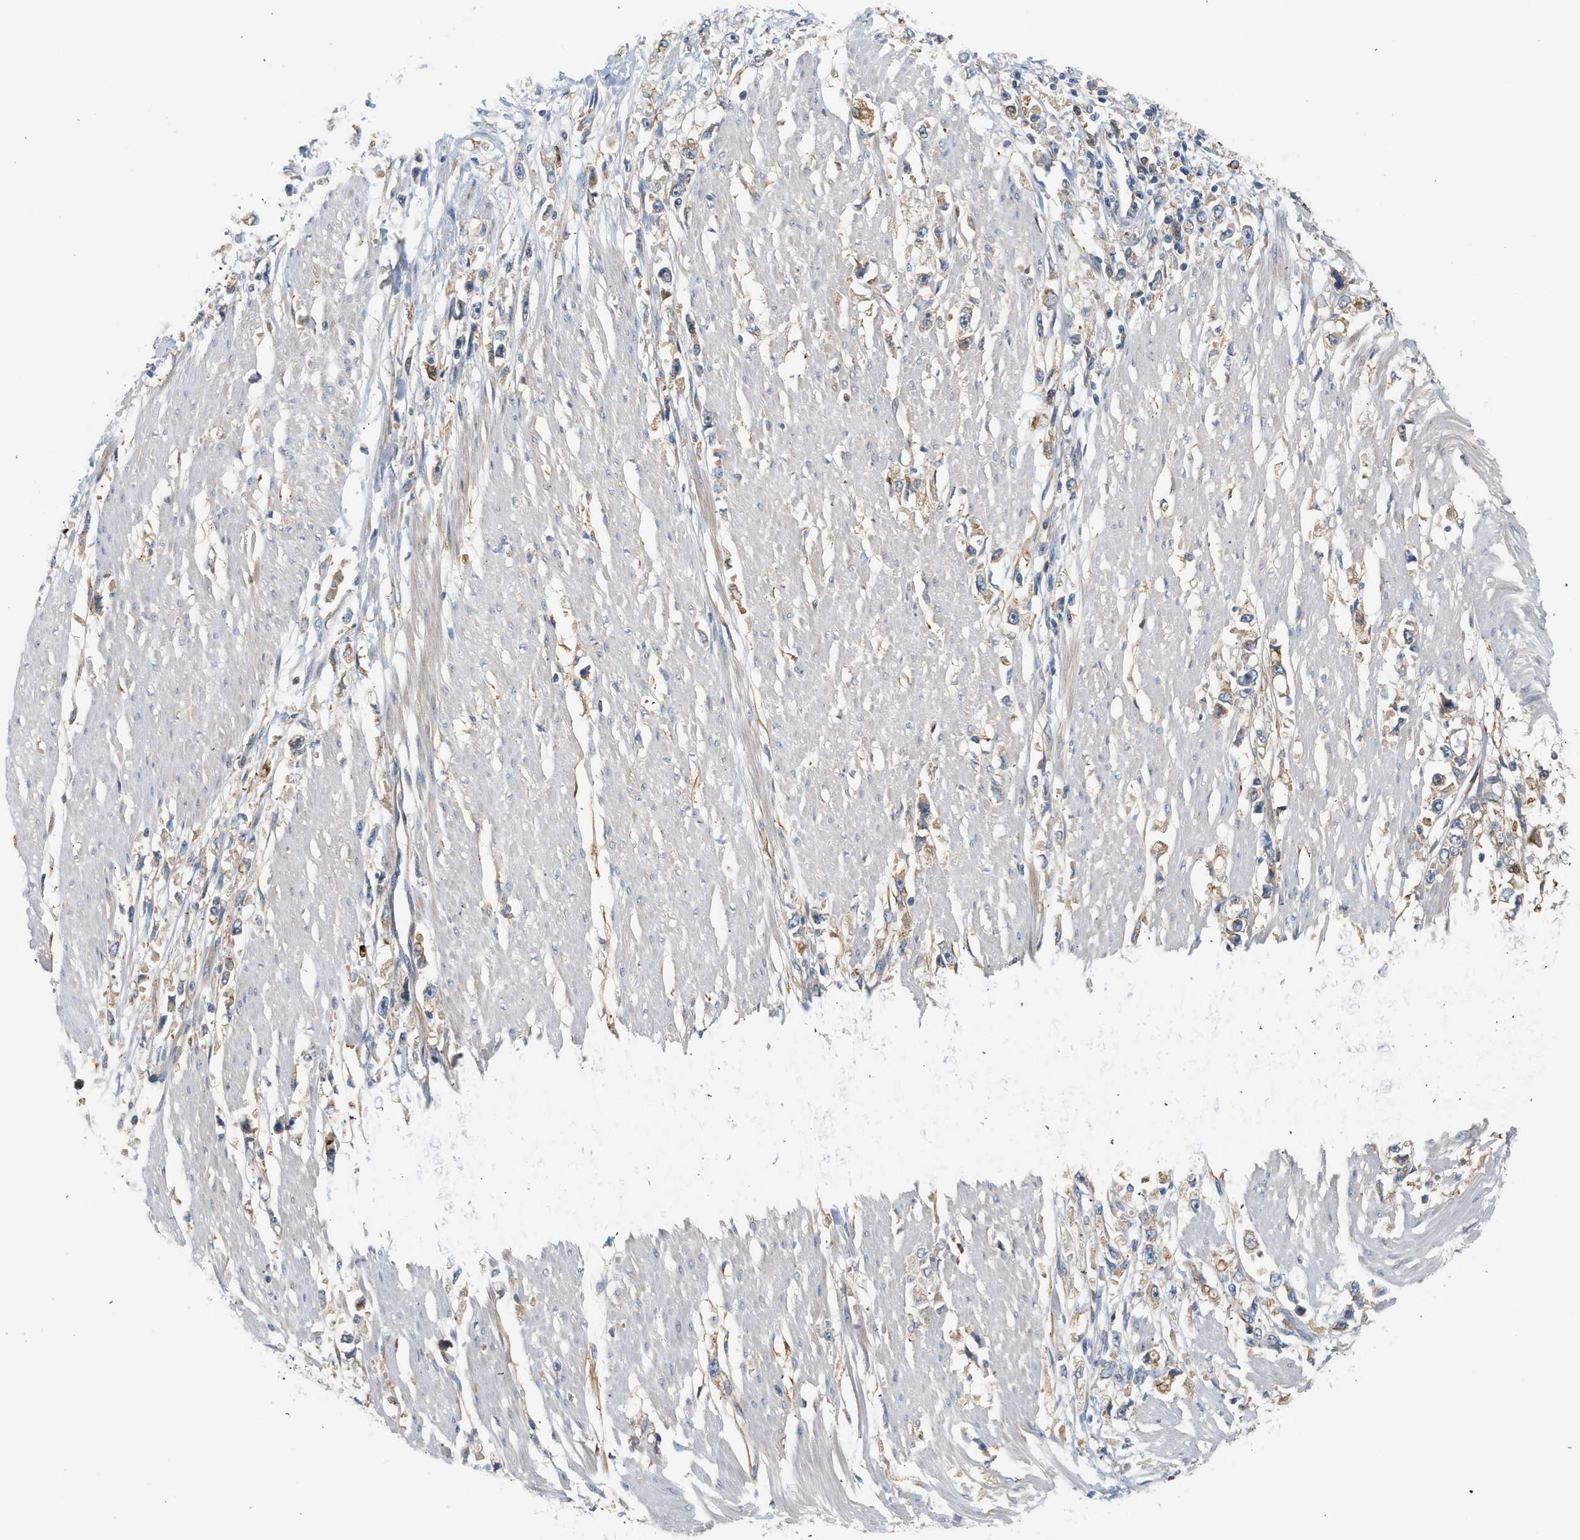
{"staining": {"intensity": "weak", "quantity": "<25%", "location": "cytoplasmic/membranous"}, "tissue": "stomach cancer", "cell_type": "Tumor cells", "image_type": "cancer", "snomed": [{"axis": "morphology", "description": "Adenocarcinoma, NOS"}, {"axis": "topography", "description": "Stomach"}], "caption": "Tumor cells show no significant positivity in stomach adenocarcinoma.", "gene": "CTXN1", "patient": {"sex": "female", "age": 59}}